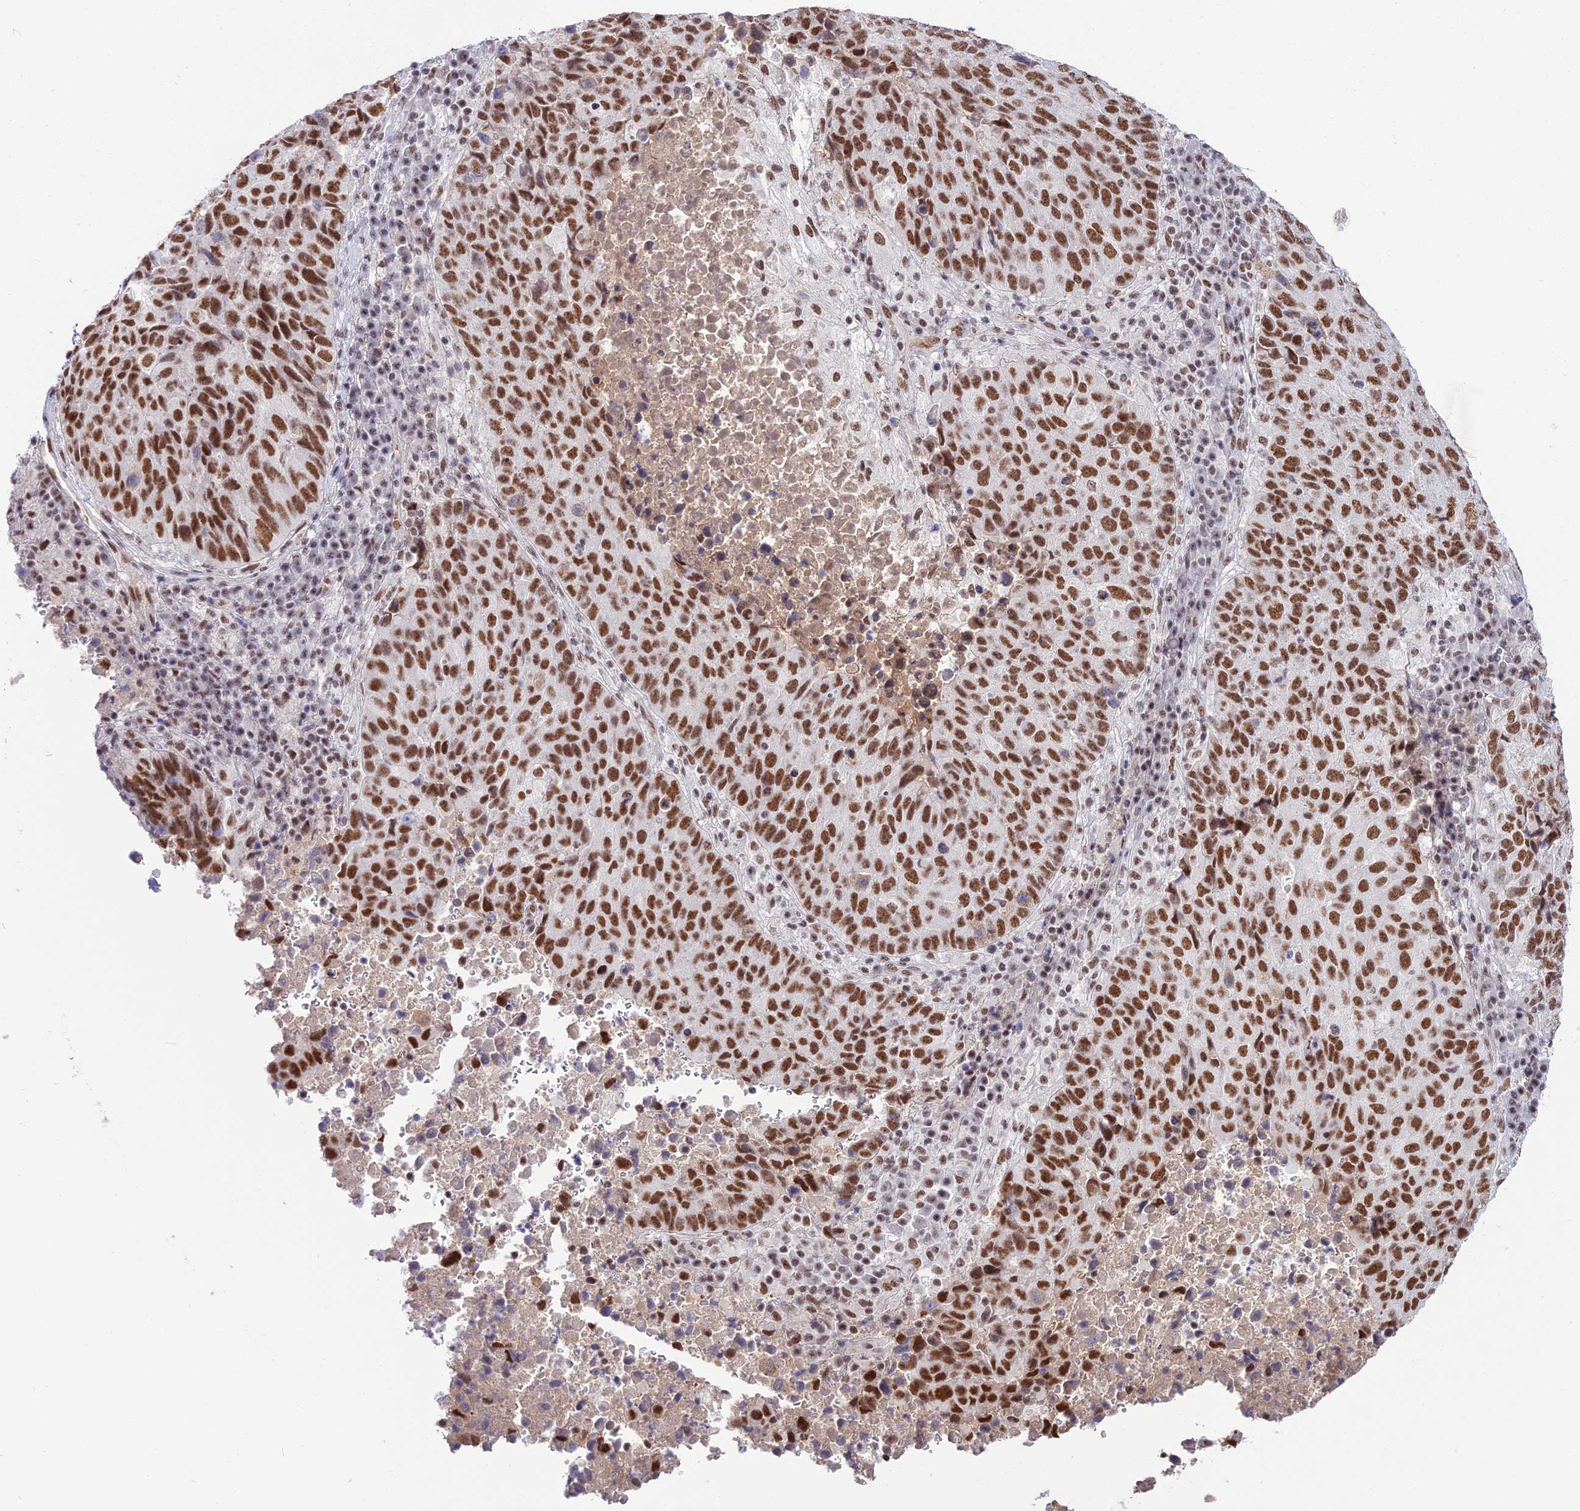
{"staining": {"intensity": "strong", "quantity": ">75%", "location": "nuclear"}, "tissue": "lung cancer", "cell_type": "Tumor cells", "image_type": "cancer", "snomed": [{"axis": "morphology", "description": "Squamous cell carcinoma, NOS"}, {"axis": "topography", "description": "Lung"}], "caption": "Immunohistochemistry (IHC) staining of lung cancer (squamous cell carcinoma), which shows high levels of strong nuclear expression in approximately >75% of tumor cells indicating strong nuclear protein positivity. The staining was performed using DAB (3,3'-diaminobenzidine) (brown) for protein detection and nuclei were counterstained in hematoxylin (blue).", "gene": "RBM12", "patient": {"sex": "male", "age": 73}}